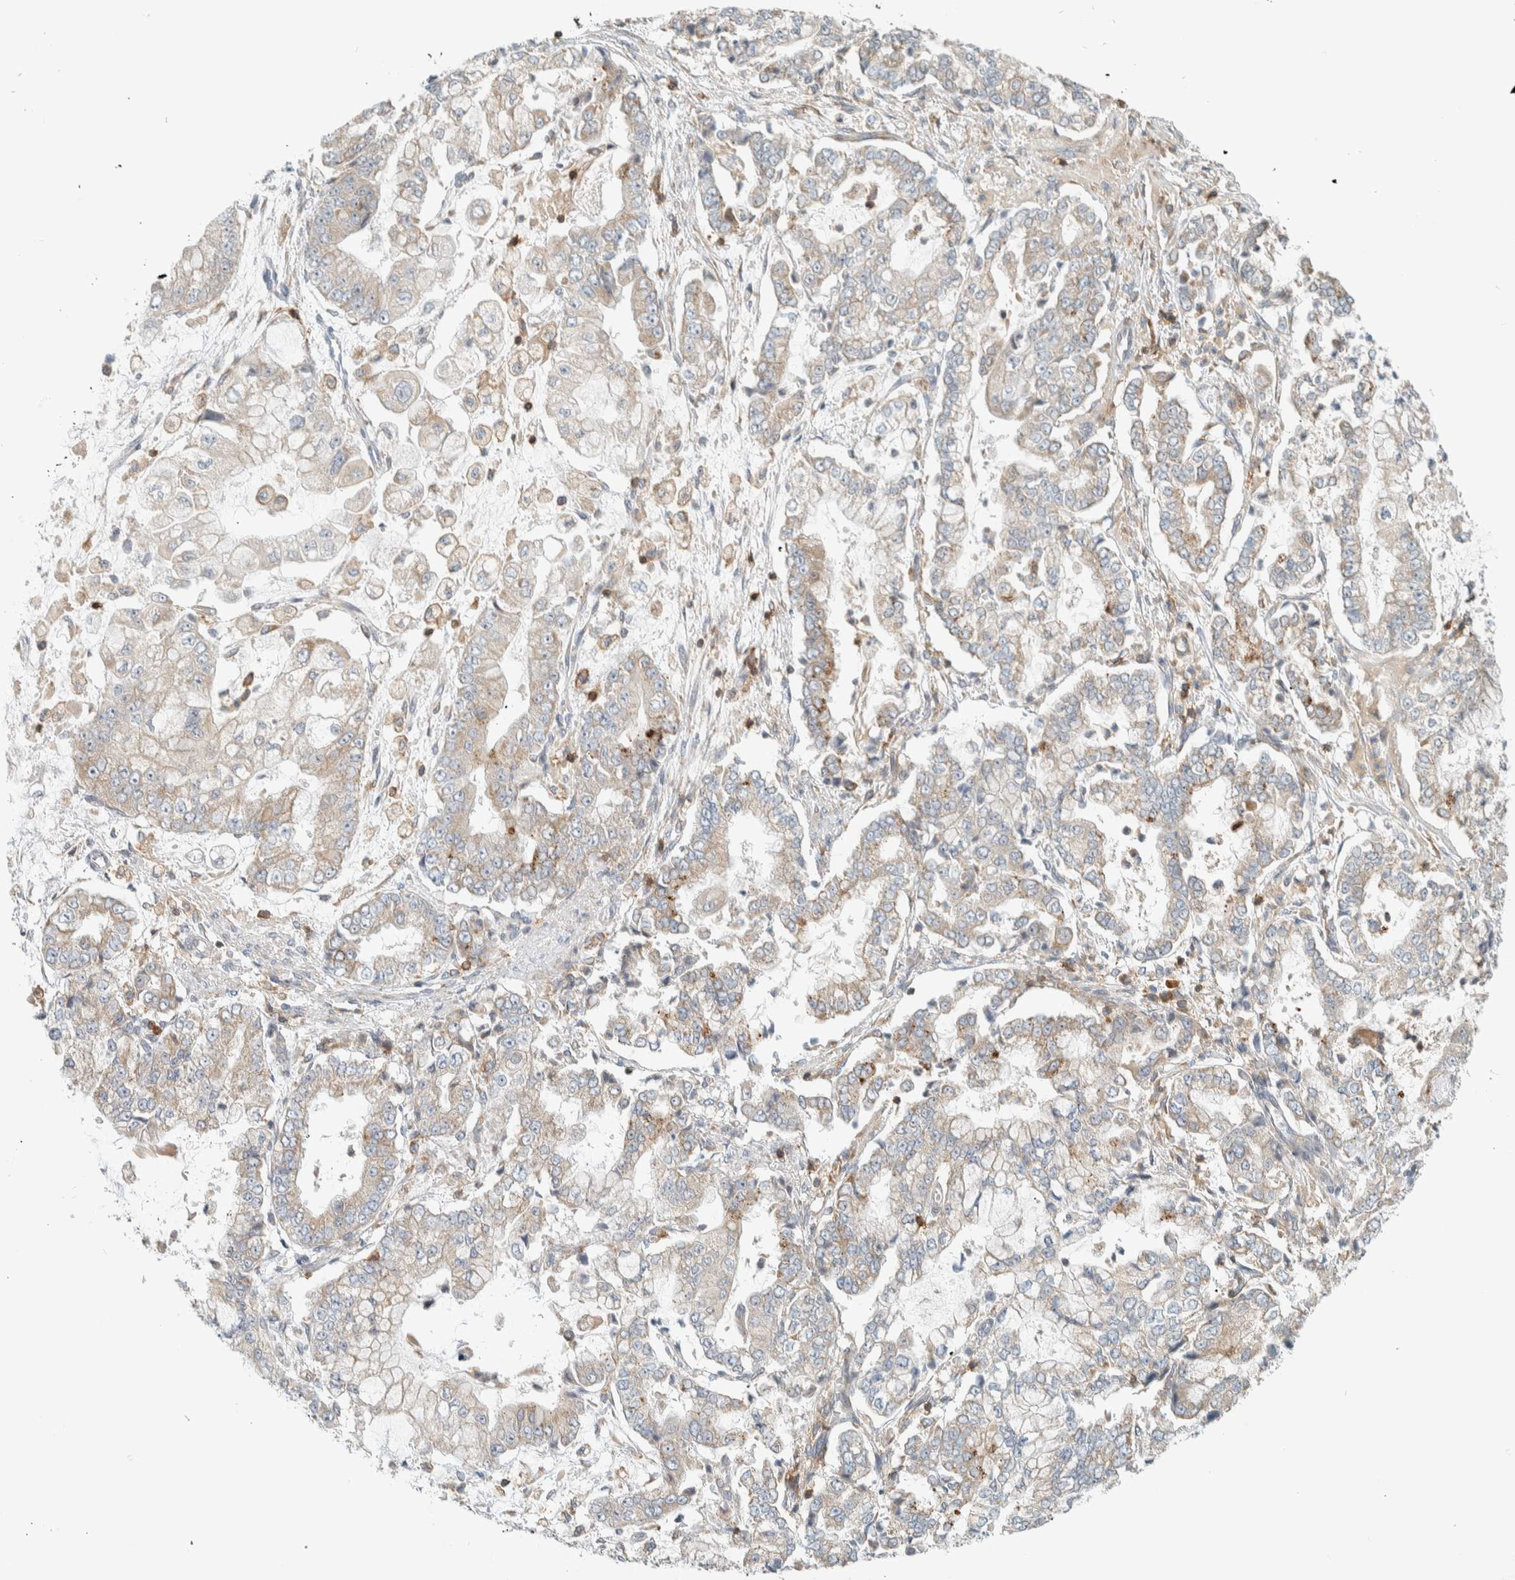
{"staining": {"intensity": "weak", "quantity": "25%-75%", "location": "cytoplasmic/membranous"}, "tissue": "stomach cancer", "cell_type": "Tumor cells", "image_type": "cancer", "snomed": [{"axis": "morphology", "description": "Adenocarcinoma, NOS"}, {"axis": "topography", "description": "Stomach"}], "caption": "Stomach cancer was stained to show a protein in brown. There is low levels of weak cytoplasmic/membranous staining in about 25%-75% of tumor cells. (IHC, brightfield microscopy, high magnification).", "gene": "CCDC57", "patient": {"sex": "male", "age": 76}}